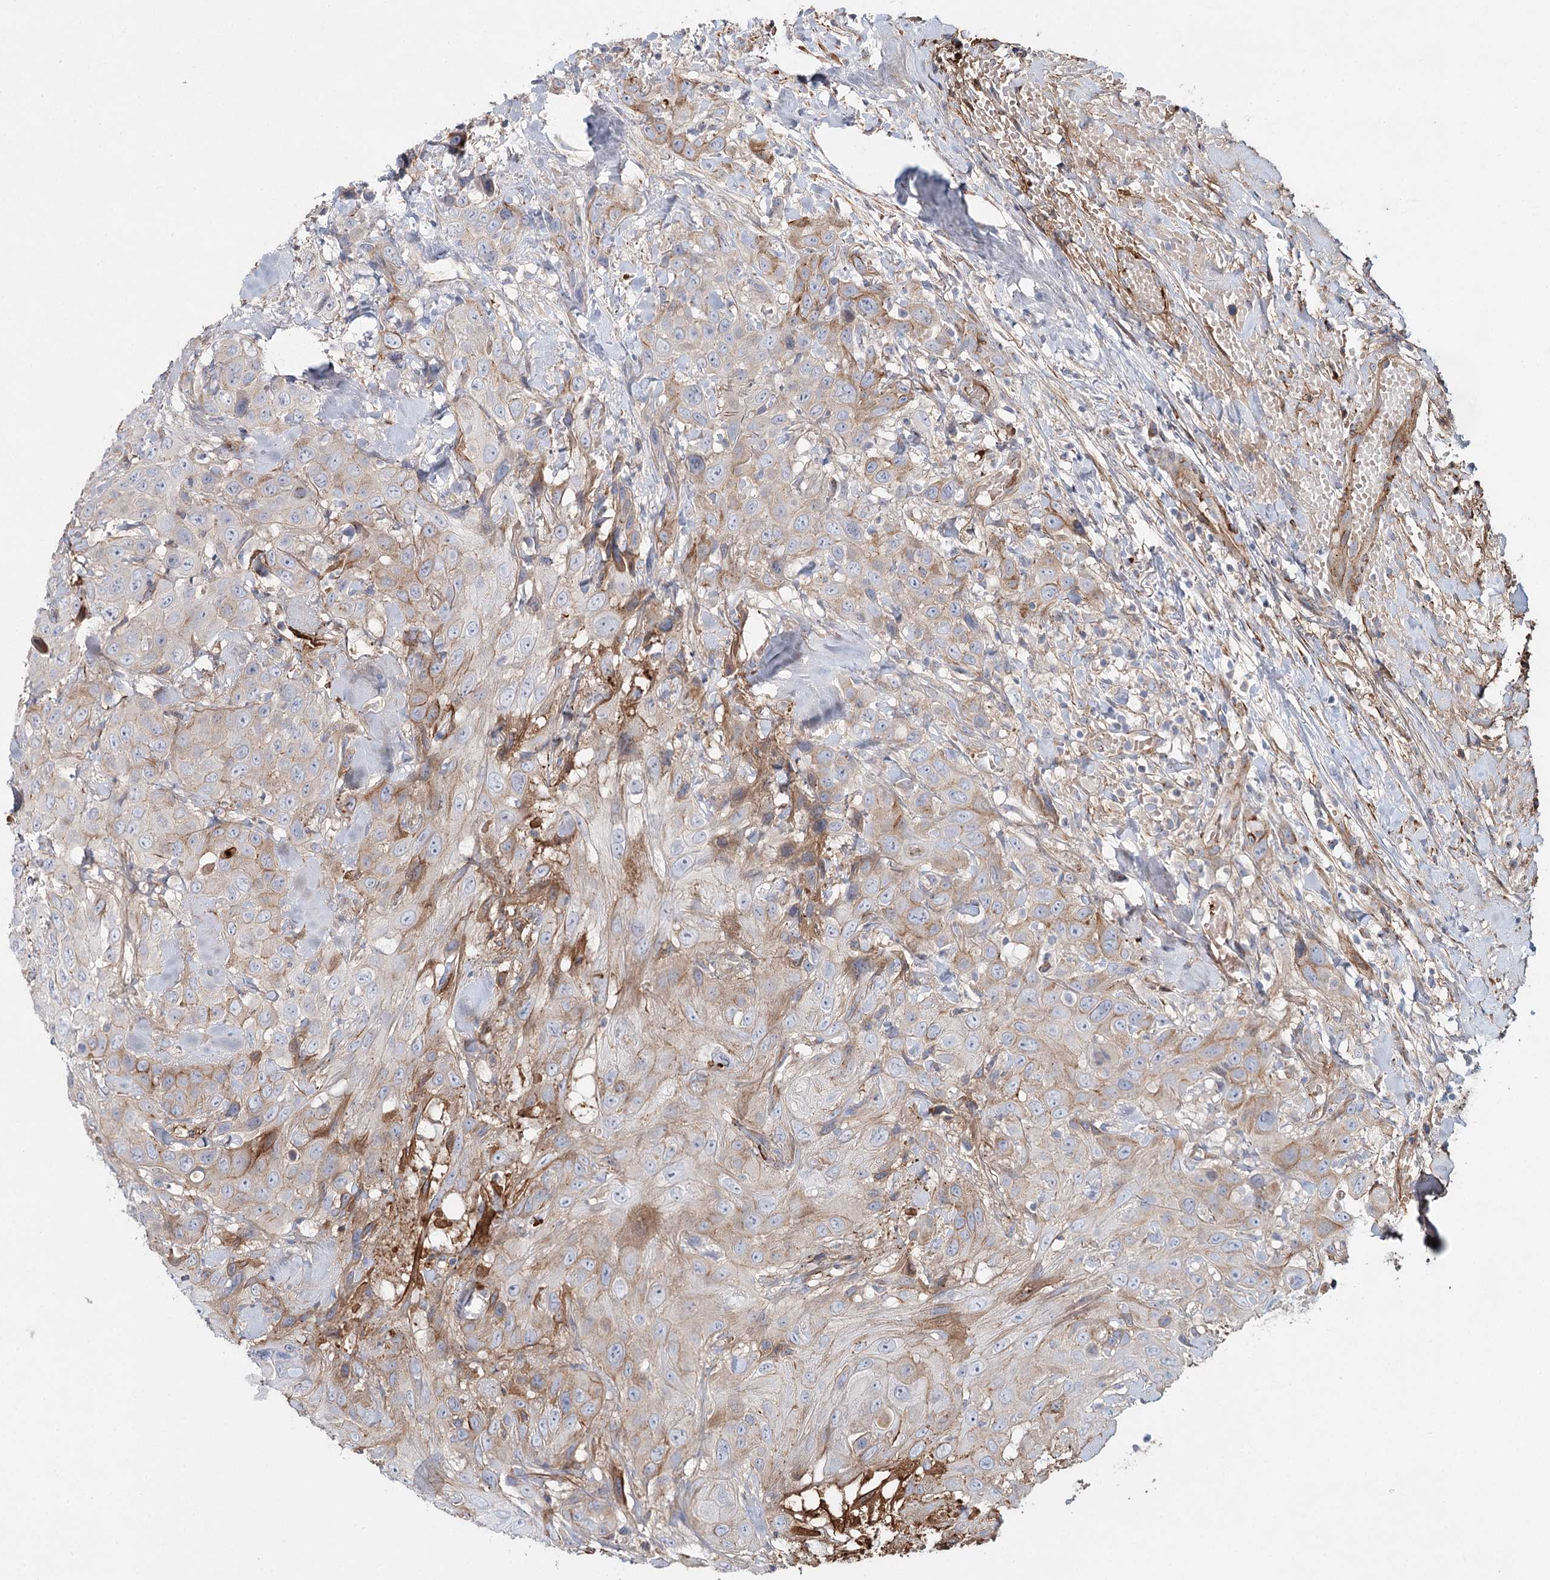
{"staining": {"intensity": "weak", "quantity": "25%-75%", "location": "cytoplasmic/membranous"}, "tissue": "head and neck cancer", "cell_type": "Tumor cells", "image_type": "cancer", "snomed": [{"axis": "morphology", "description": "Squamous cell carcinoma, NOS"}, {"axis": "topography", "description": "Head-Neck"}], "caption": "DAB immunohistochemical staining of human squamous cell carcinoma (head and neck) demonstrates weak cytoplasmic/membranous protein positivity in about 25%-75% of tumor cells.", "gene": "ALKBH8", "patient": {"sex": "male", "age": 81}}